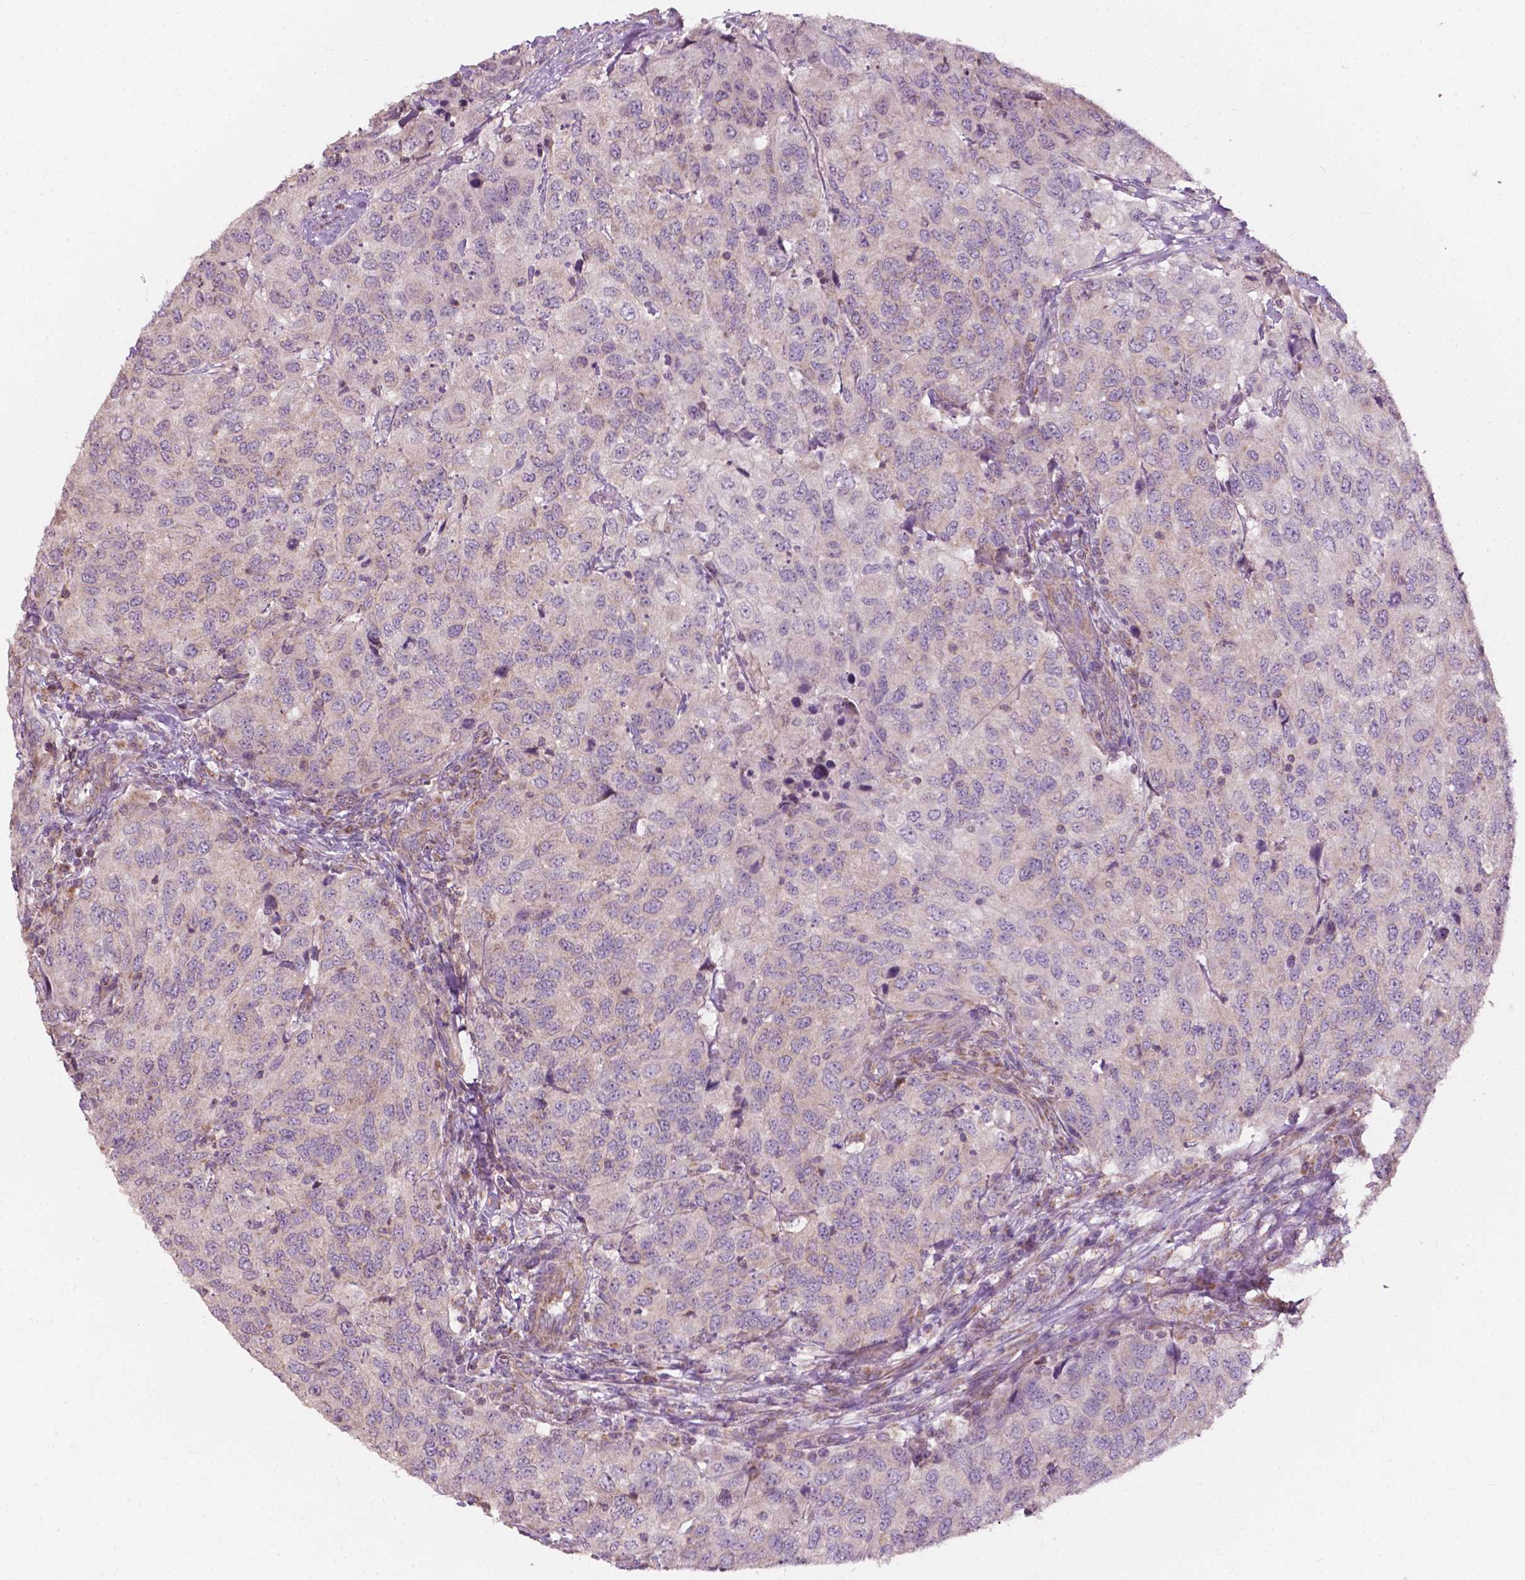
{"staining": {"intensity": "weak", "quantity": "<25%", "location": "cytoplasmic/membranous"}, "tissue": "urothelial cancer", "cell_type": "Tumor cells", "image_type": "cancer", "snomed": [{"axis": "morphology", "description": "Urothelial carcinoma, High grade"}, {"axis": "topography", "description": "Urinary bladder"}], "caption": "This is a image of IHC staining of urothelial cancer, which shows no staining in tumor cells.", "gene": "NDUFA10", "patient": {"sex": "female", "age": 78}}